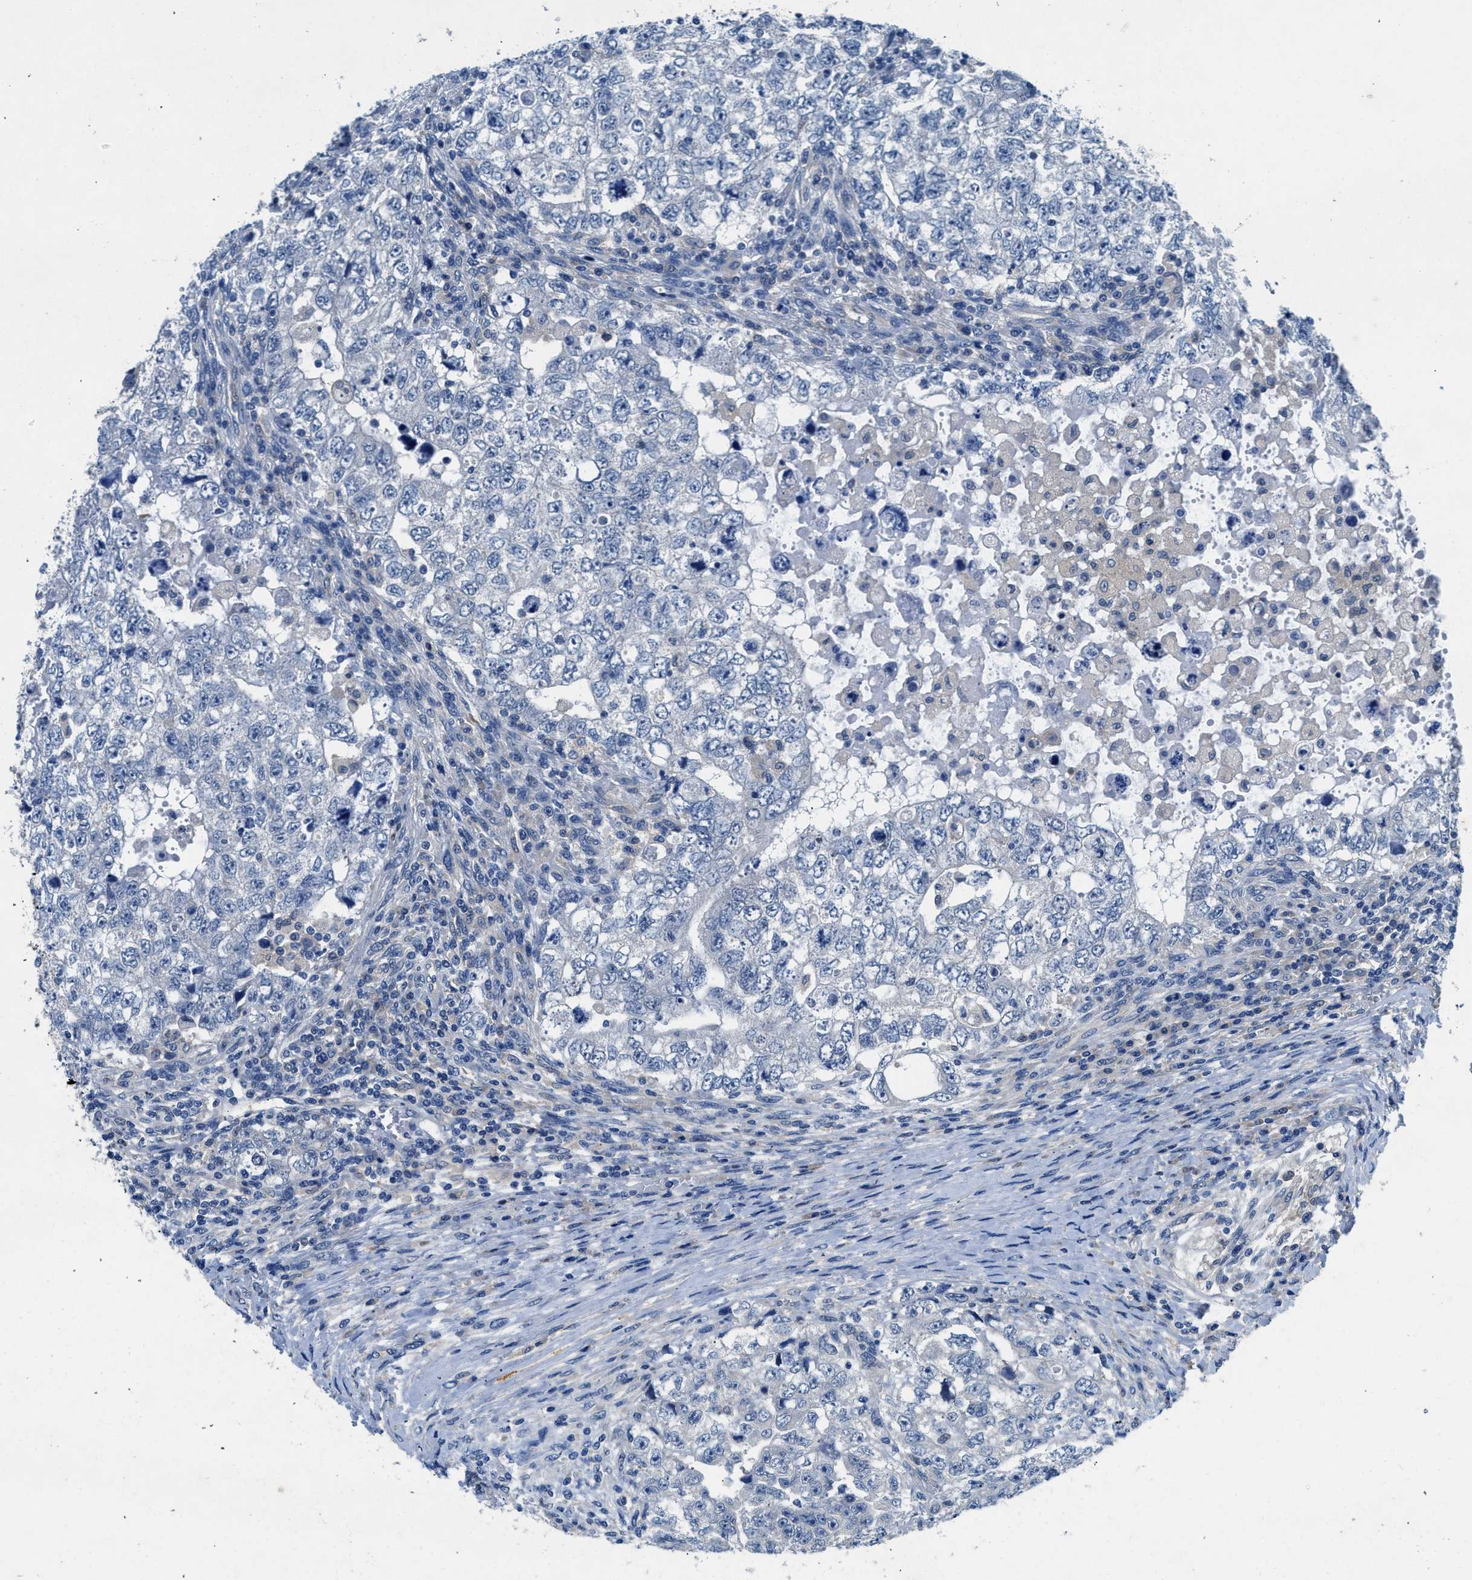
{"staining": {"intensity": "negative", "quantity": "none", "location": "none"}, "tissue": "testis cancer", "cell_type": "Tumor cells", "image_type": "cancer", "snomed": [{"axis": "morphology", "description": "Carcinoma, Embryonal, NOS"}, {"axis": "topography", "description": "Testis"}], "caption": "DAB (3,3'-diaminobenzidine) immunohistochemical staining of human testis cancer (embryonal carcinoma) reveals no significant staining in tumor cells. The staining is performed using DAB brown chromogen with nuclei counter-stained in using hematoxylin.", "gene": "COPS2", "patient": {"sex": "male", "age": 36}}